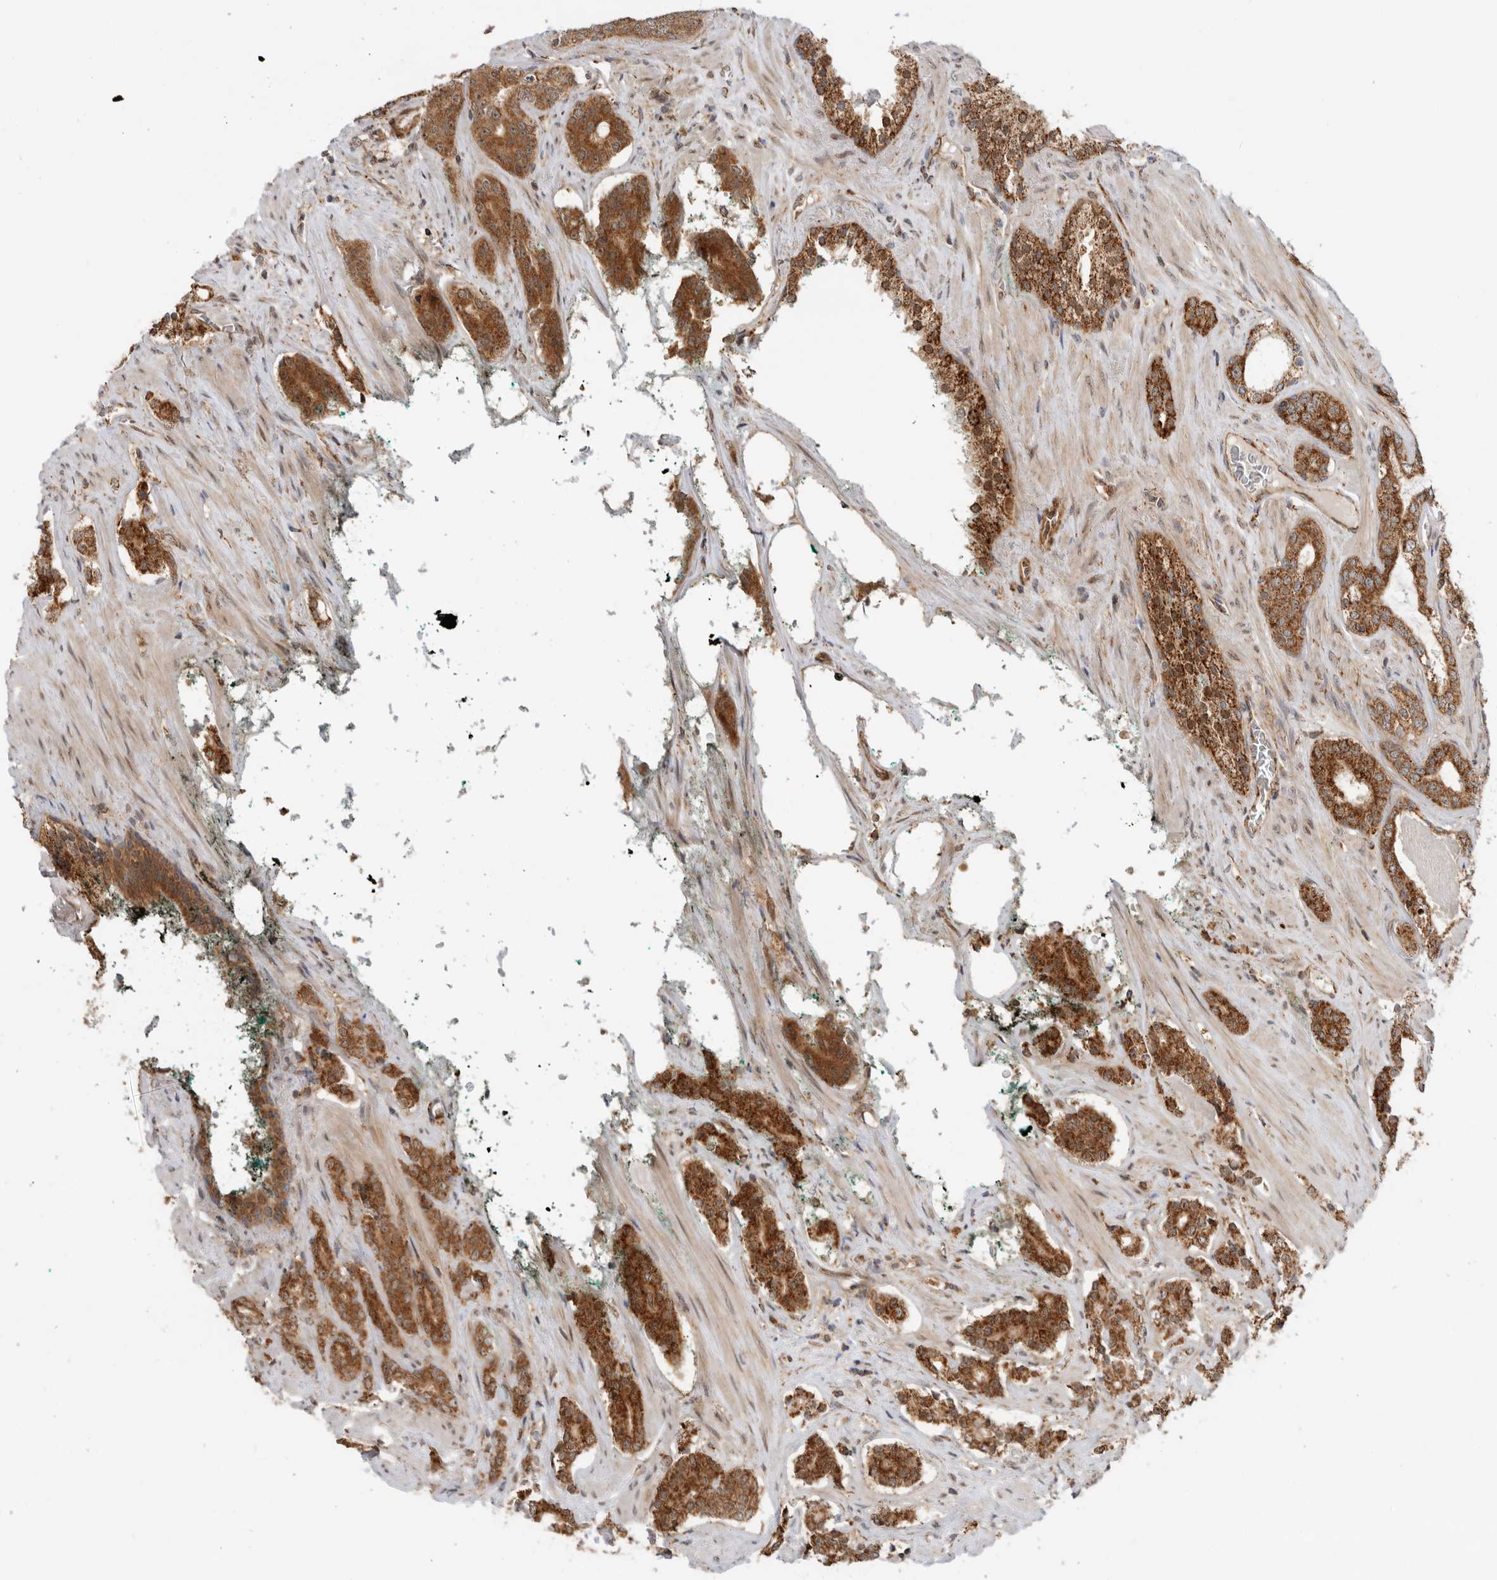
{"staining": {"intensity": "strong", "quantity": ">75%", "location": "cytoplasmic/membranous"}, "tissue": "prostate cancer", "cell_type": "Tumor cells", "image_type": "cancer", "snomed": [{"axis": "morphology", "description": "Adenocarcinoma, High grade"}, {"axis": "topography", "description": "Prostate"}], "caption": "Brown immunohistochemical staining in prostate cancer shows strong cytoplasmic/membranous staining in approximately >75% of tumor cells. The protein is shown in brown color, while the nuclei are stained blue.", "gene": "DCAF8", "patient": {"sex": "male", "age": 71}}